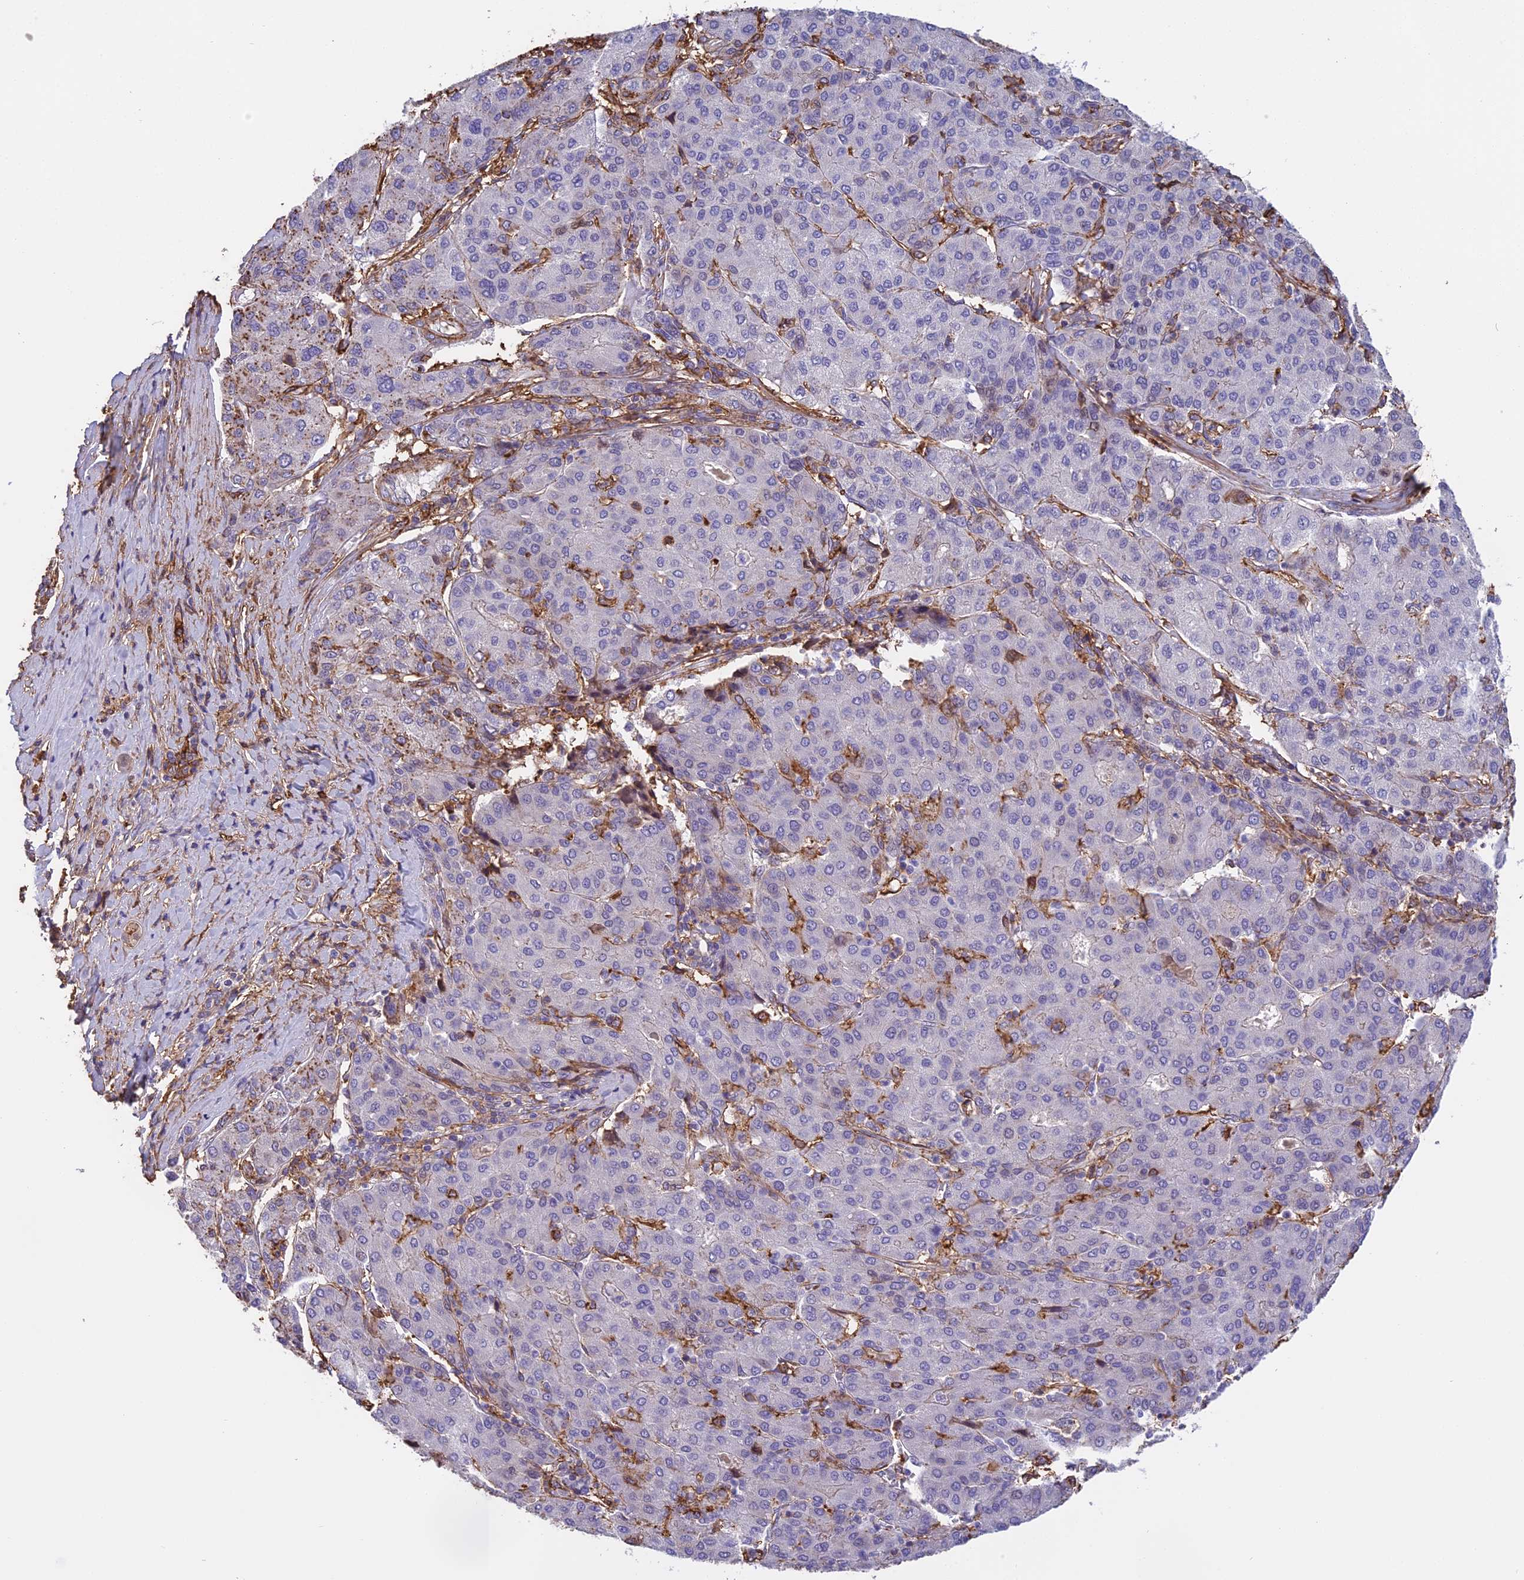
{"staining": {"intensity": "negative", "quantity": "none", "location": "none"}, "tissue": "liver cancer", "cell_type": "Tumor cells", "image_type": "cancer", "snomed": [{"axis": "morphology", "description": "Carcinoma, Hepatocellular, NOS"}, {"axis": "topography", "description": "Liver"}], "caption": "Human liver hepatocellular carcinoma stained for a protein using immunohistochemistry reveals no positivity in tumor cells.", "gene": "TMEM255B", "patient": {"sex": "male", "age": 65}}